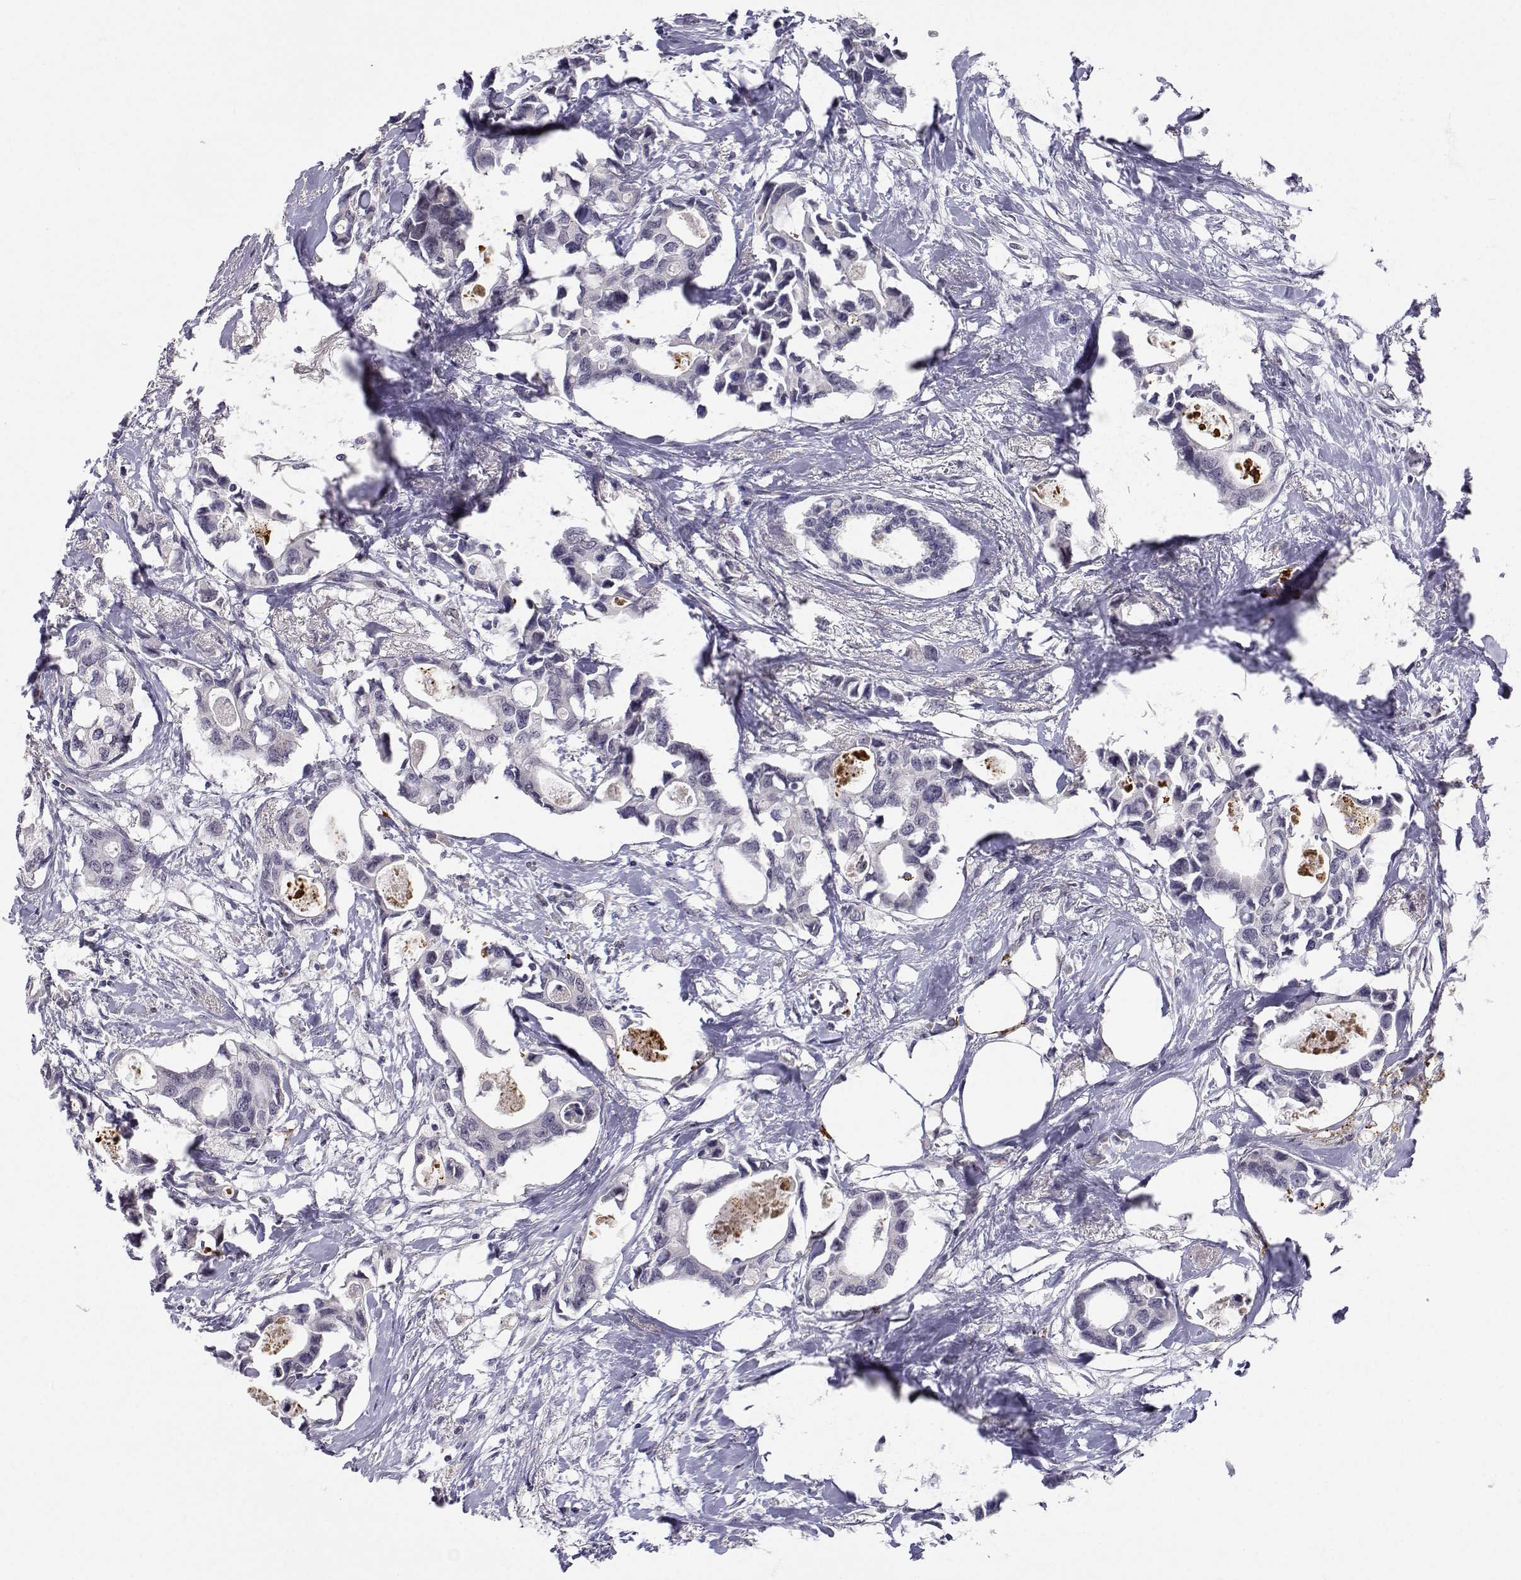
{"staining": {"intensity": "negative", "quantity": "none", "location": "none"}, "tissue": "breast cancer", "cell_type": "Tumor cells", "image_type": "cancer", "snomed": [{"axis": "morphology", "description": "Duct carcinoma"}, {"axis": "topography", "description": "Breast"}], "caption": "A high-resolution micrograph shows immunohistochemistry staining of breast cancer, which reveals no significant staining in tumor cells.", "gene": "SLC6A3", "patient": {"sex": "female", "age": 83}}